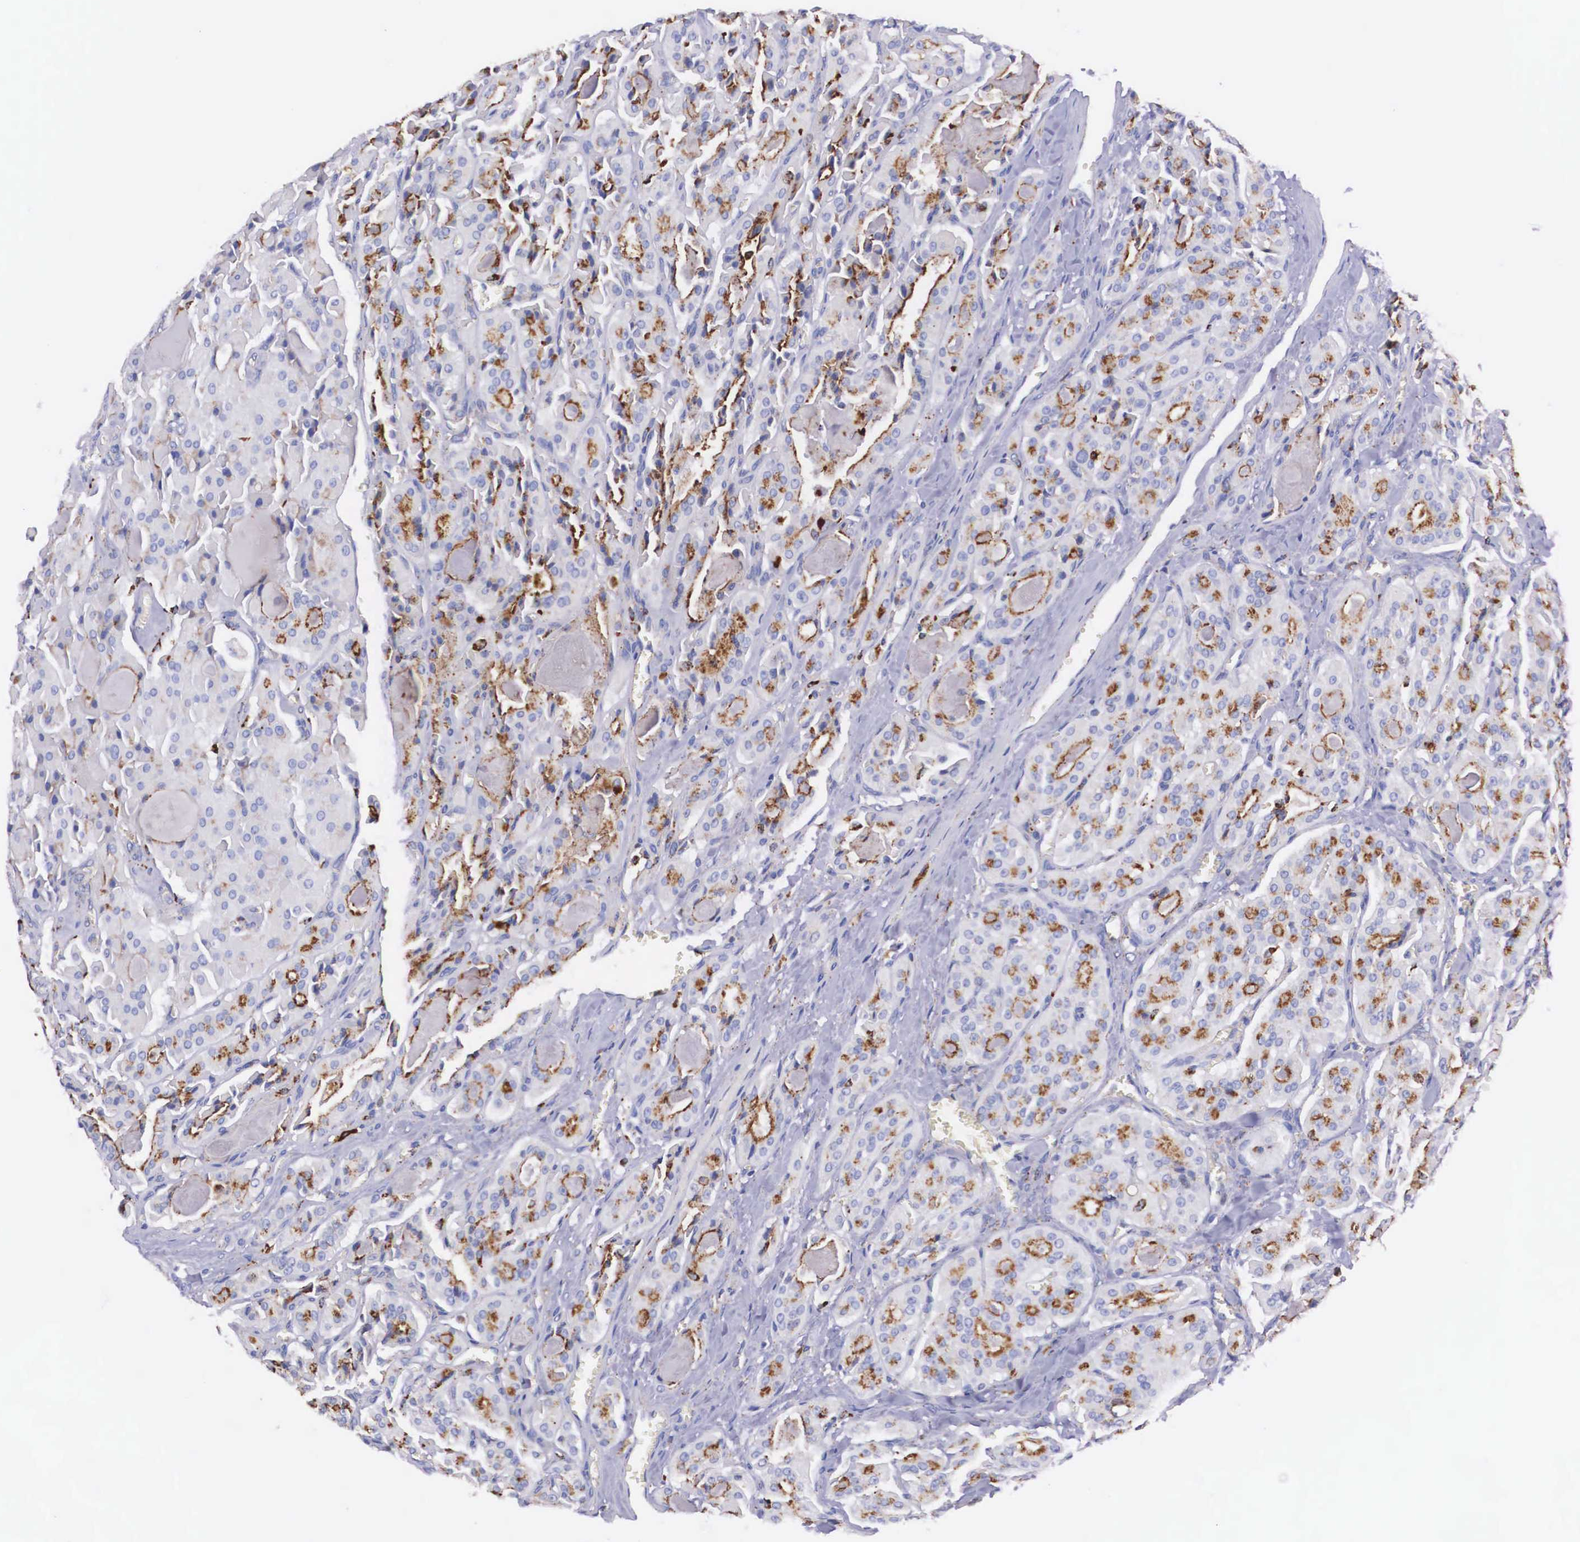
{"staining": {"intensity": "moderate", "quantity": "25%-75%", "location": "cytoplasmic/membranous"}, "tissue": "thyroid cancer", "cell_type": "Tumor cells", "image_type": "cancer", "snomed": [{"axis": "morphology", "description": "Carcinoma, NOS"}, {"axis": "topography", "description": "Thyroid gland"}], "caption": "Immunohistochemistry staining of thyroid cancer, which displays medium levels of moderate cytoplasmic/membranous expression in approximately 25%-75% of tumor cells indicating moderate cytoplasmic/membranous protein staining. The staining was performed using DAB (3,3'-diaminobenzidine) (brown) for protein detection and nuclei were counterstained in hematoxylin (blue).", "gene": "NAGA", "patient": {"sex": "male", "age": 76}}